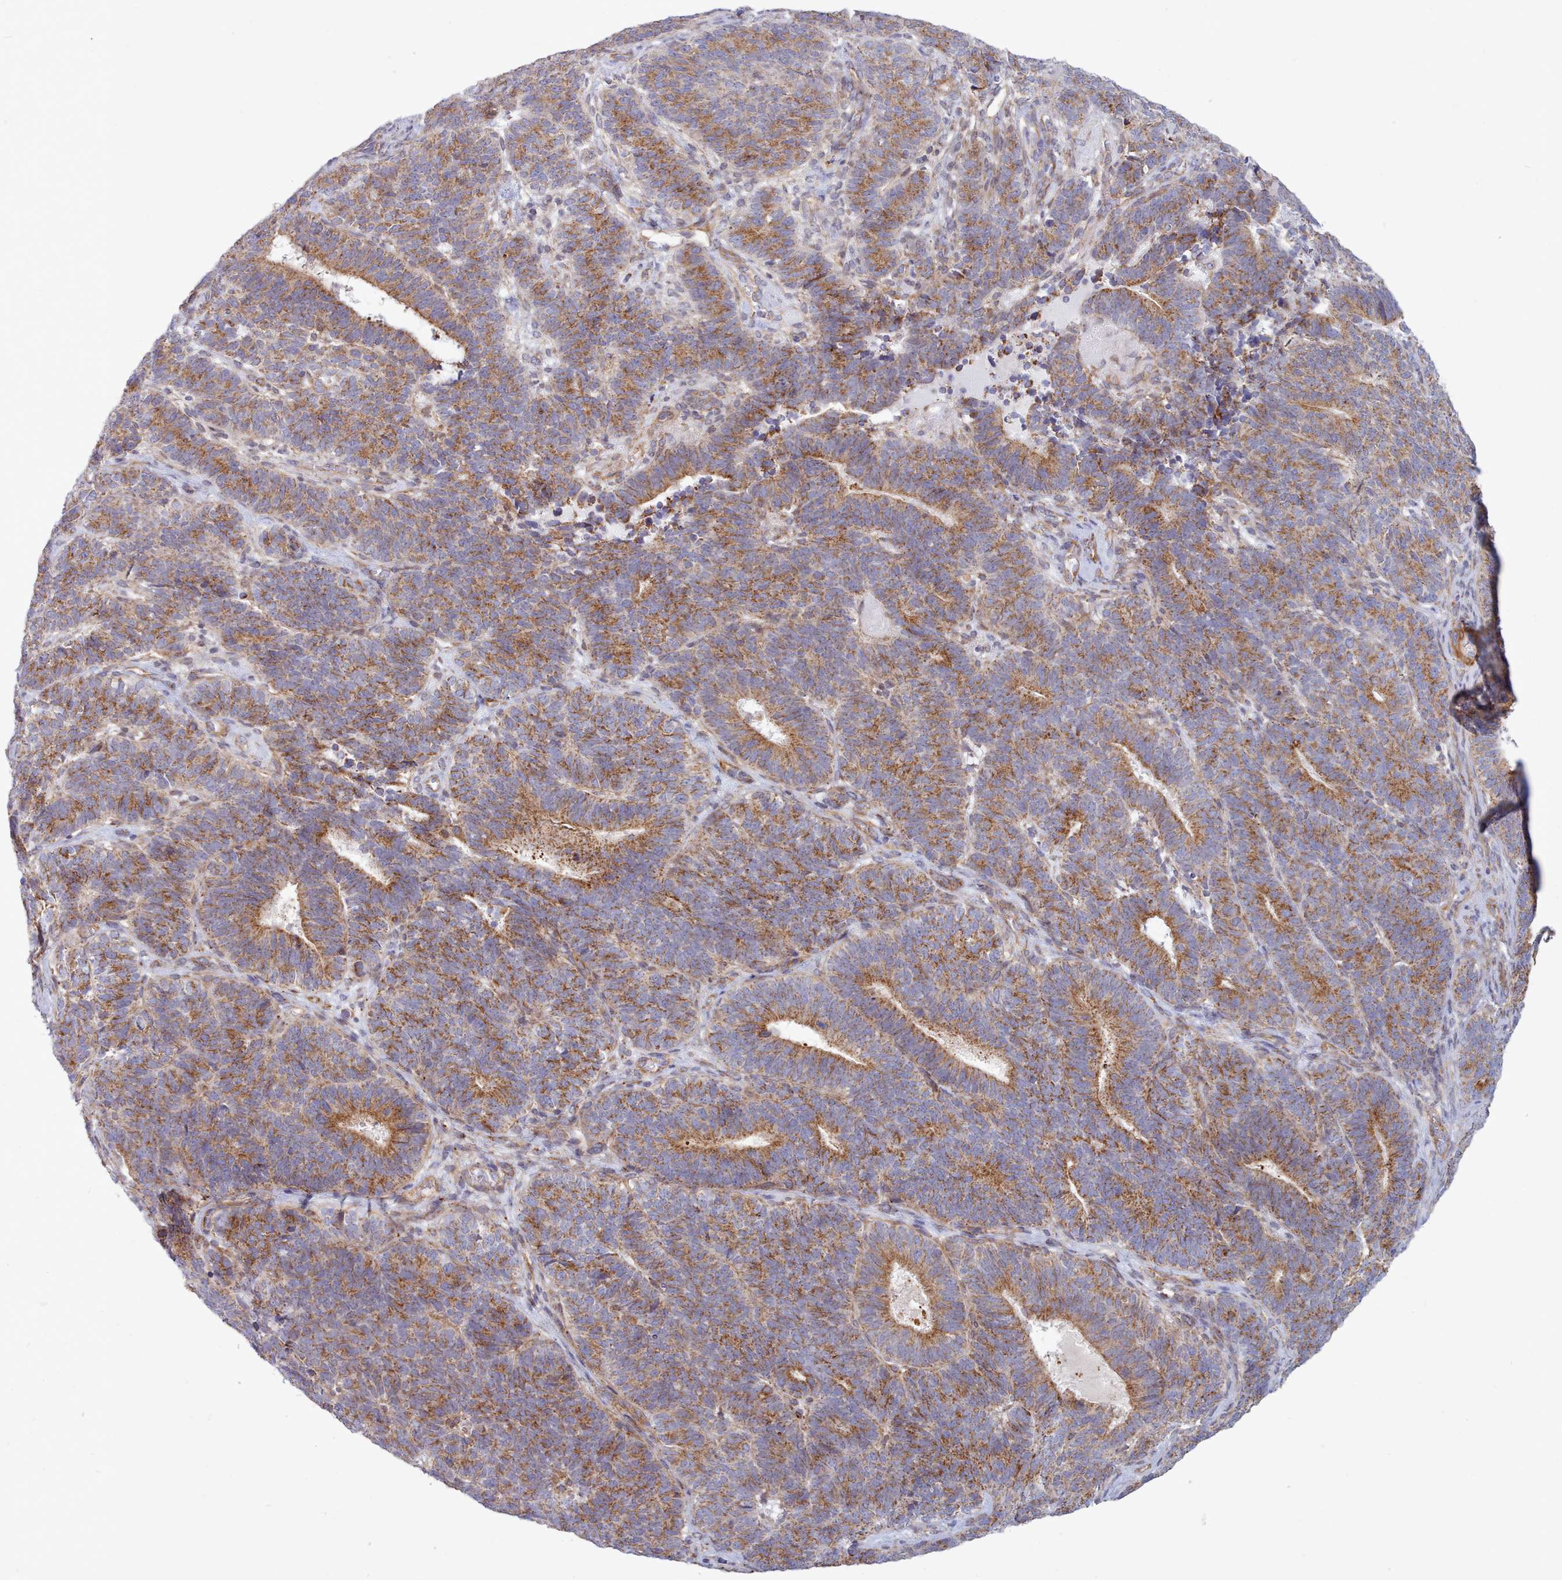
{"staining": {"intensity": "moderate", "quantity": ">75%", "location": "cytoplasmic/membranous"}, "tissue": "endometrial cancer", "cell_type": "Tumor cells", "image_type": "cancer", "snomed": [{"axis": "morphology", "description": "Adenocarcinoma, NOS"}, {"axis": "topography", "description": "Endometrium"}], "caption": "A photomicrograph showing moderate cytoplasmic/membranous expression in approximately >75% of tumor cells in endometrial adenocarcinoma, as visualized by brown immunohistochemical staining.", "gene": "MRPL21", "patient": {"sex": "female", "age": 70}}